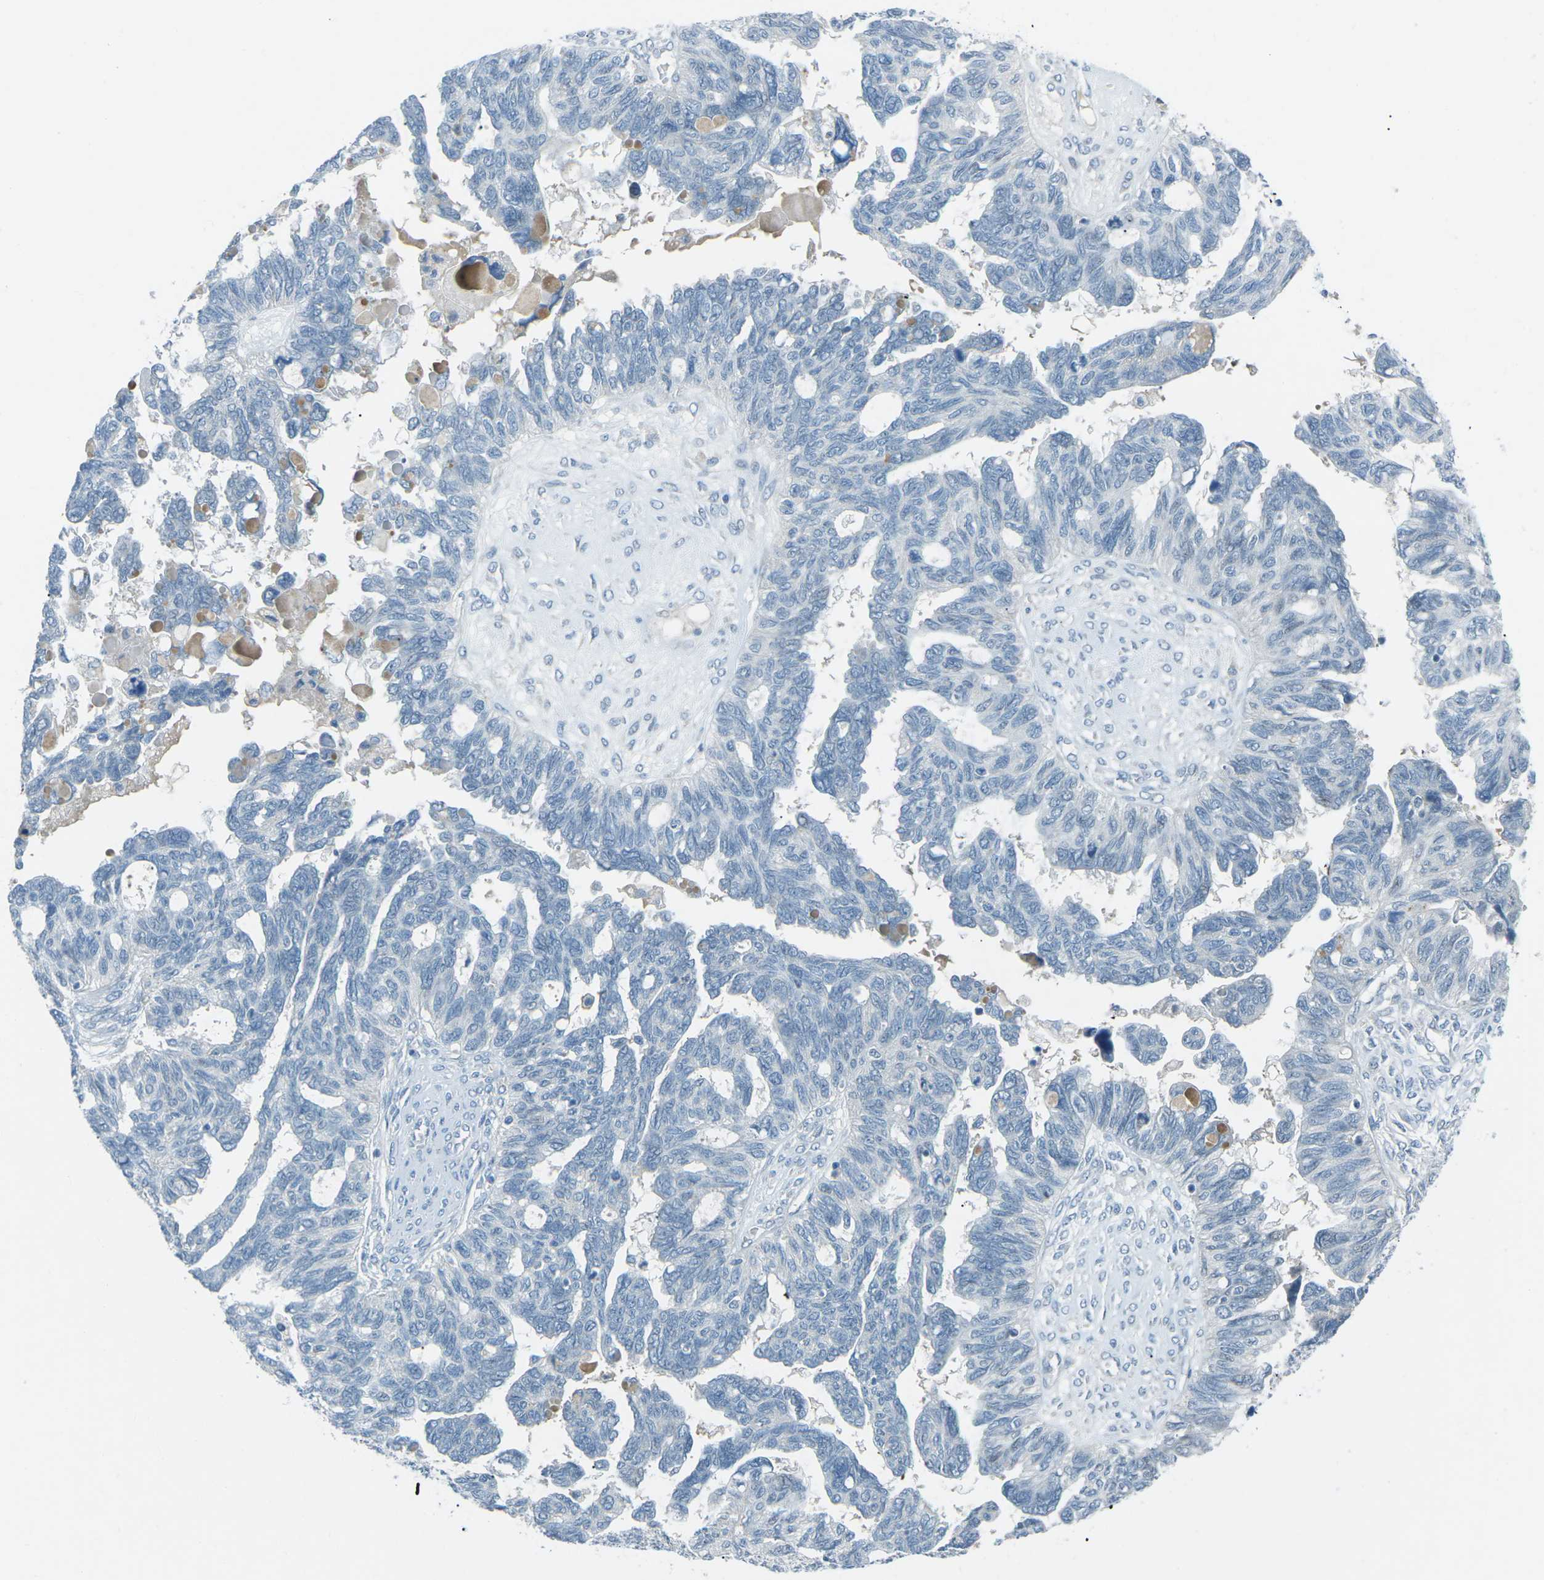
{"staining": {"intensity": "negative", "quantity": "none", "location": "none"}, "tissue": "ovarian cancer", "cell_type": "Tumor cells", "image_type": "cancer", "snomed": [{"axis": "morphology", "description": "Cystadenocarcinoma, serous, NOS"}, {"axis": "topography", "description": "Ovary"}], "caption": "High magnification brightfield microscopy of ovarian cancer (serous cystadenocarcinoma) stained with DAB (3,3'-diaminobenzidine) (brown) and counterstained with hematoxylin (blue): tumor cells show no significant positivity.", "gene": "PRKCA", "patient": {"sex": "female", "age": 79}}